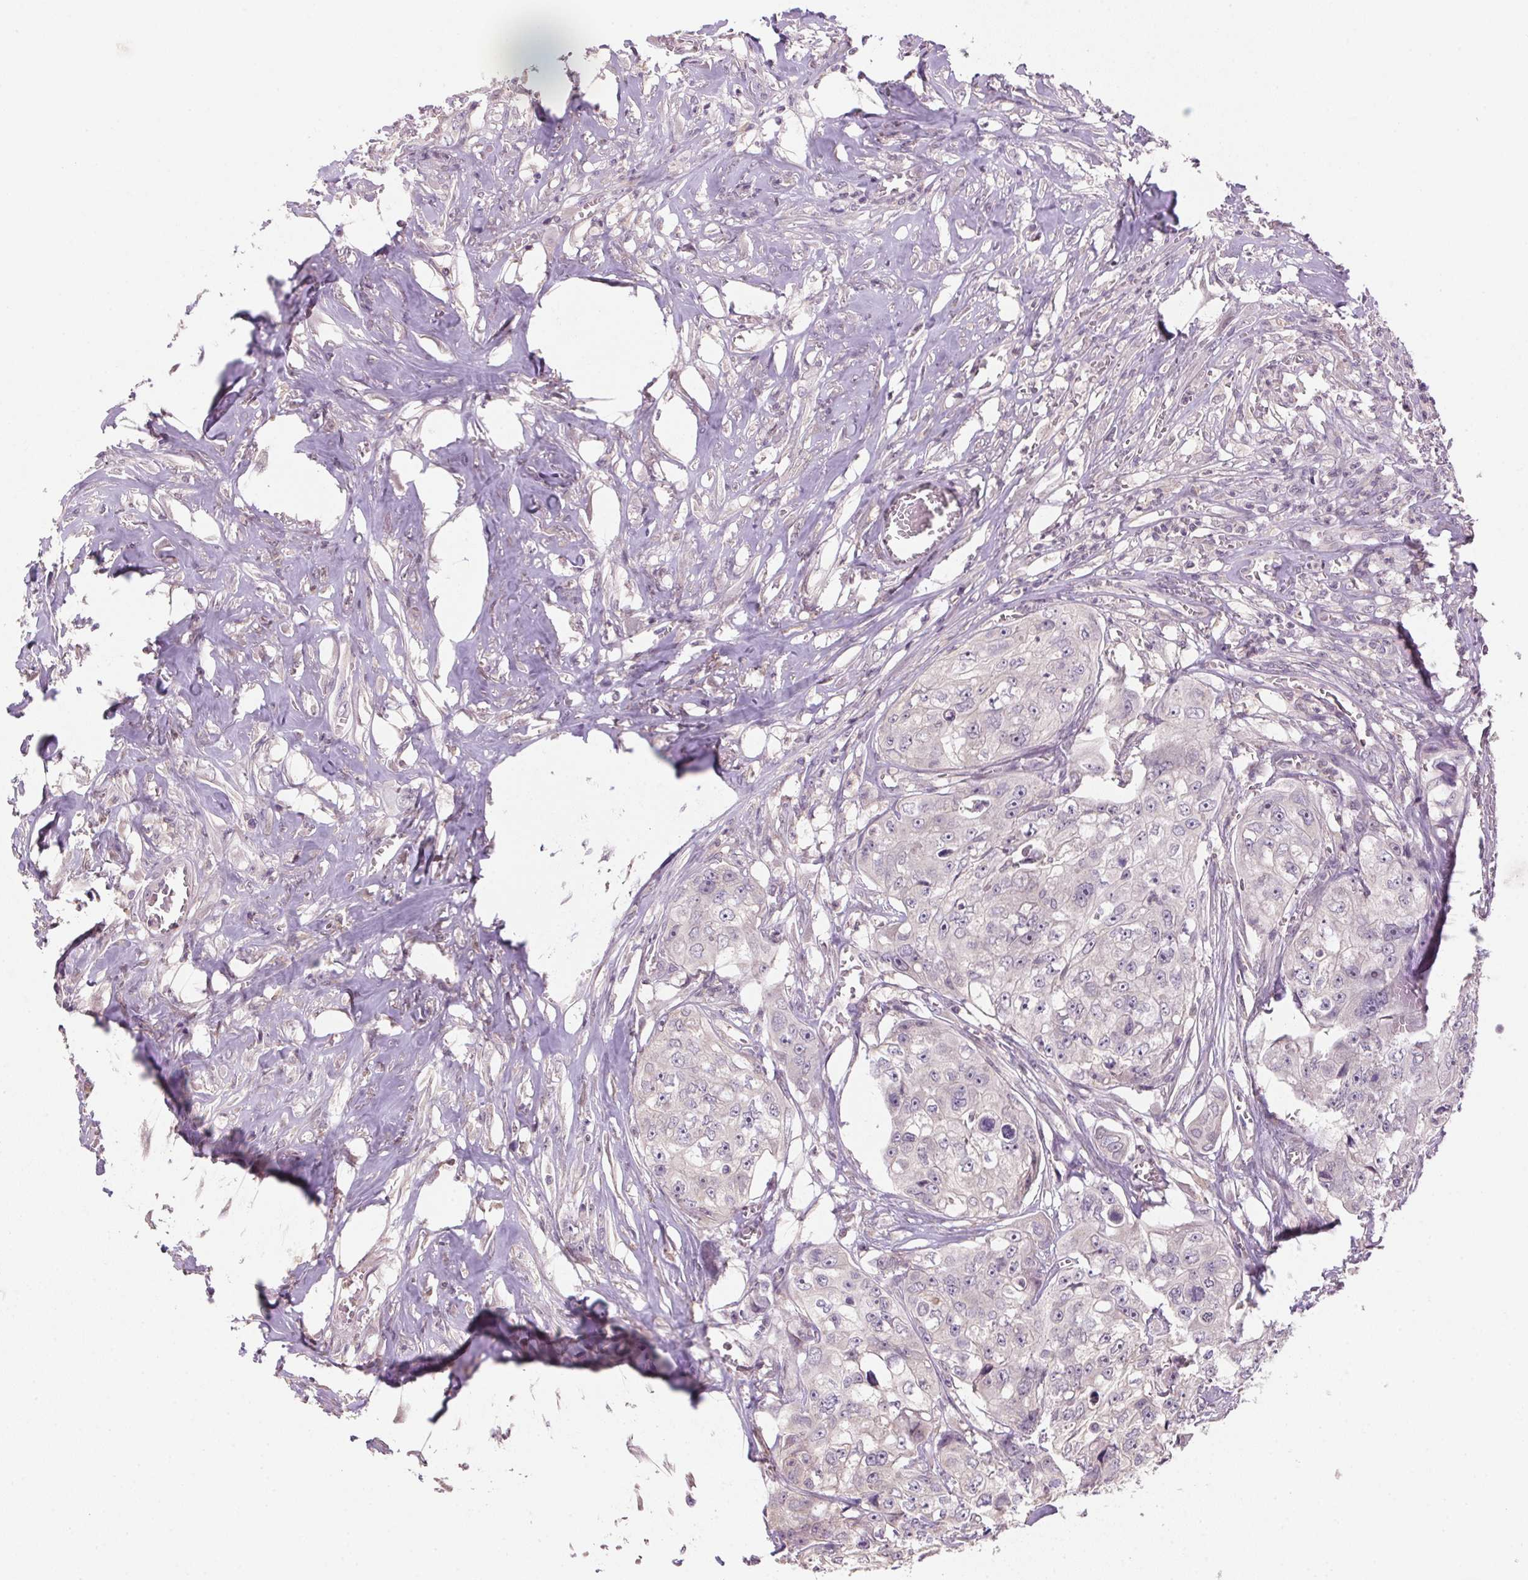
{"staining": {"intensity": "negative", "quantity": "none", "location": "none"}, "tissue": "colorectal cancer", "cell_type": "Tumor cells", "image_type": "cancer", "snomed": [{"axis": "morphology", "description": "Adenocarcinoma, NOS"}, {"axis": "topography", "description": "Rectum"}], "caption": "IHC image of neoplastic tissue: human colorectal cancer stained with DAB (3,3'-diaminobenzidine) shows no significant protein positivity in tumor cells. (DAB immunohistochemistry with hematoxylin counter stain).", "gene": "ALDH8A1", "patient": {"sex": "female", "age": 62}}